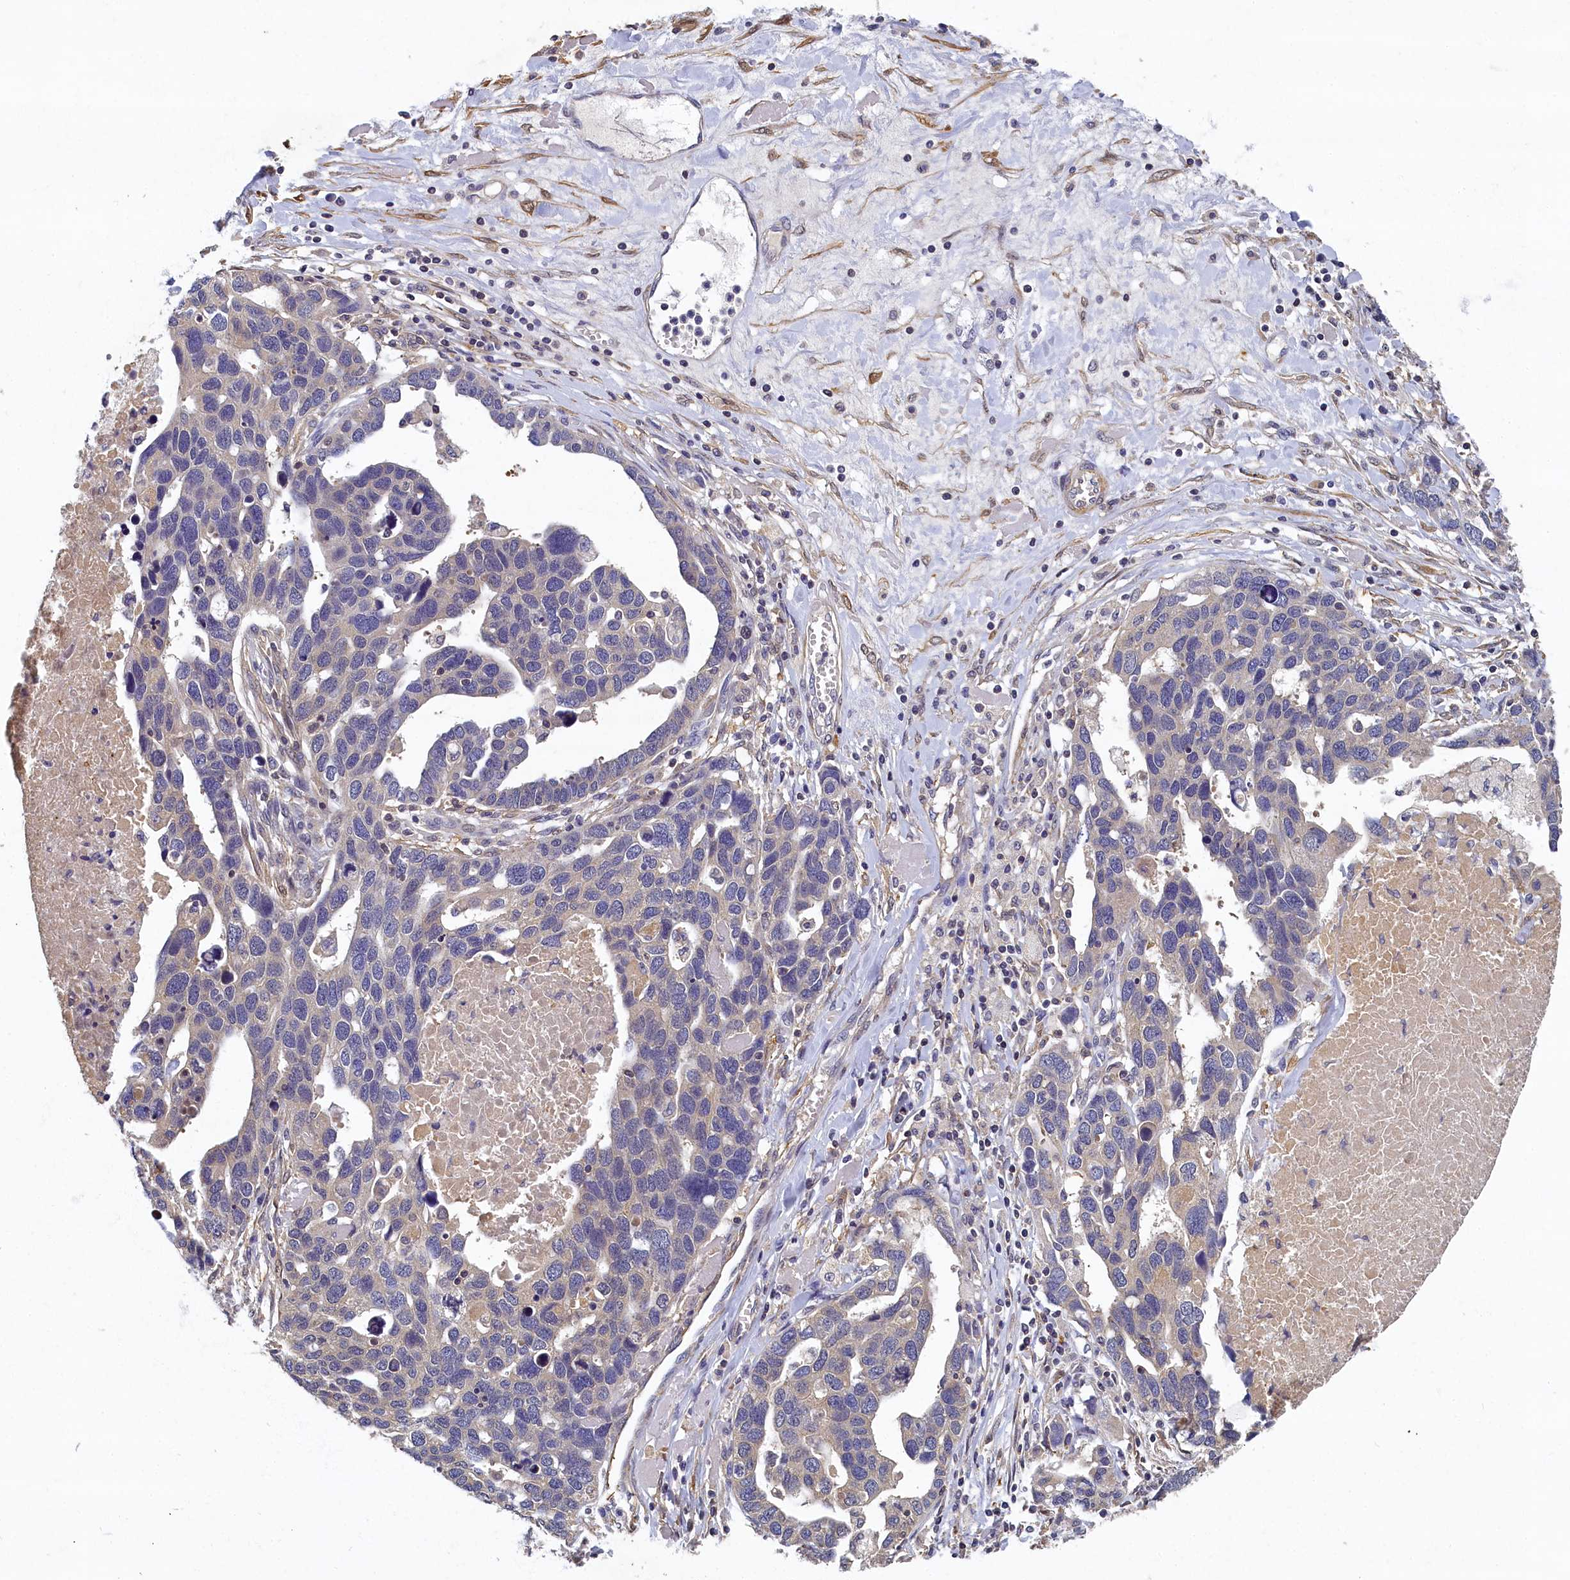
{"staining": {"intensity": "negative", "quantity": "none", "location": "none"}, "tissue": "ovarian cancer", "cell_type": "Tumor cells", "image_type": "cancer", "snomed": [{"axis": "morphology", "description": "Cystadenocarcinoma, serous, NOS"}, {"axis": "topography", "description": "Ovary"}], "caption": "Tumor cells show no significant protein expression in ovarian cancer. Brightfield microscopy of immunohistochemistry (IHC) stained with DAB (brown) and hematoxylin (blue), captured at high magnification.", "gene": "TBCB", "patient": {"sex": "female", "age": 54}}